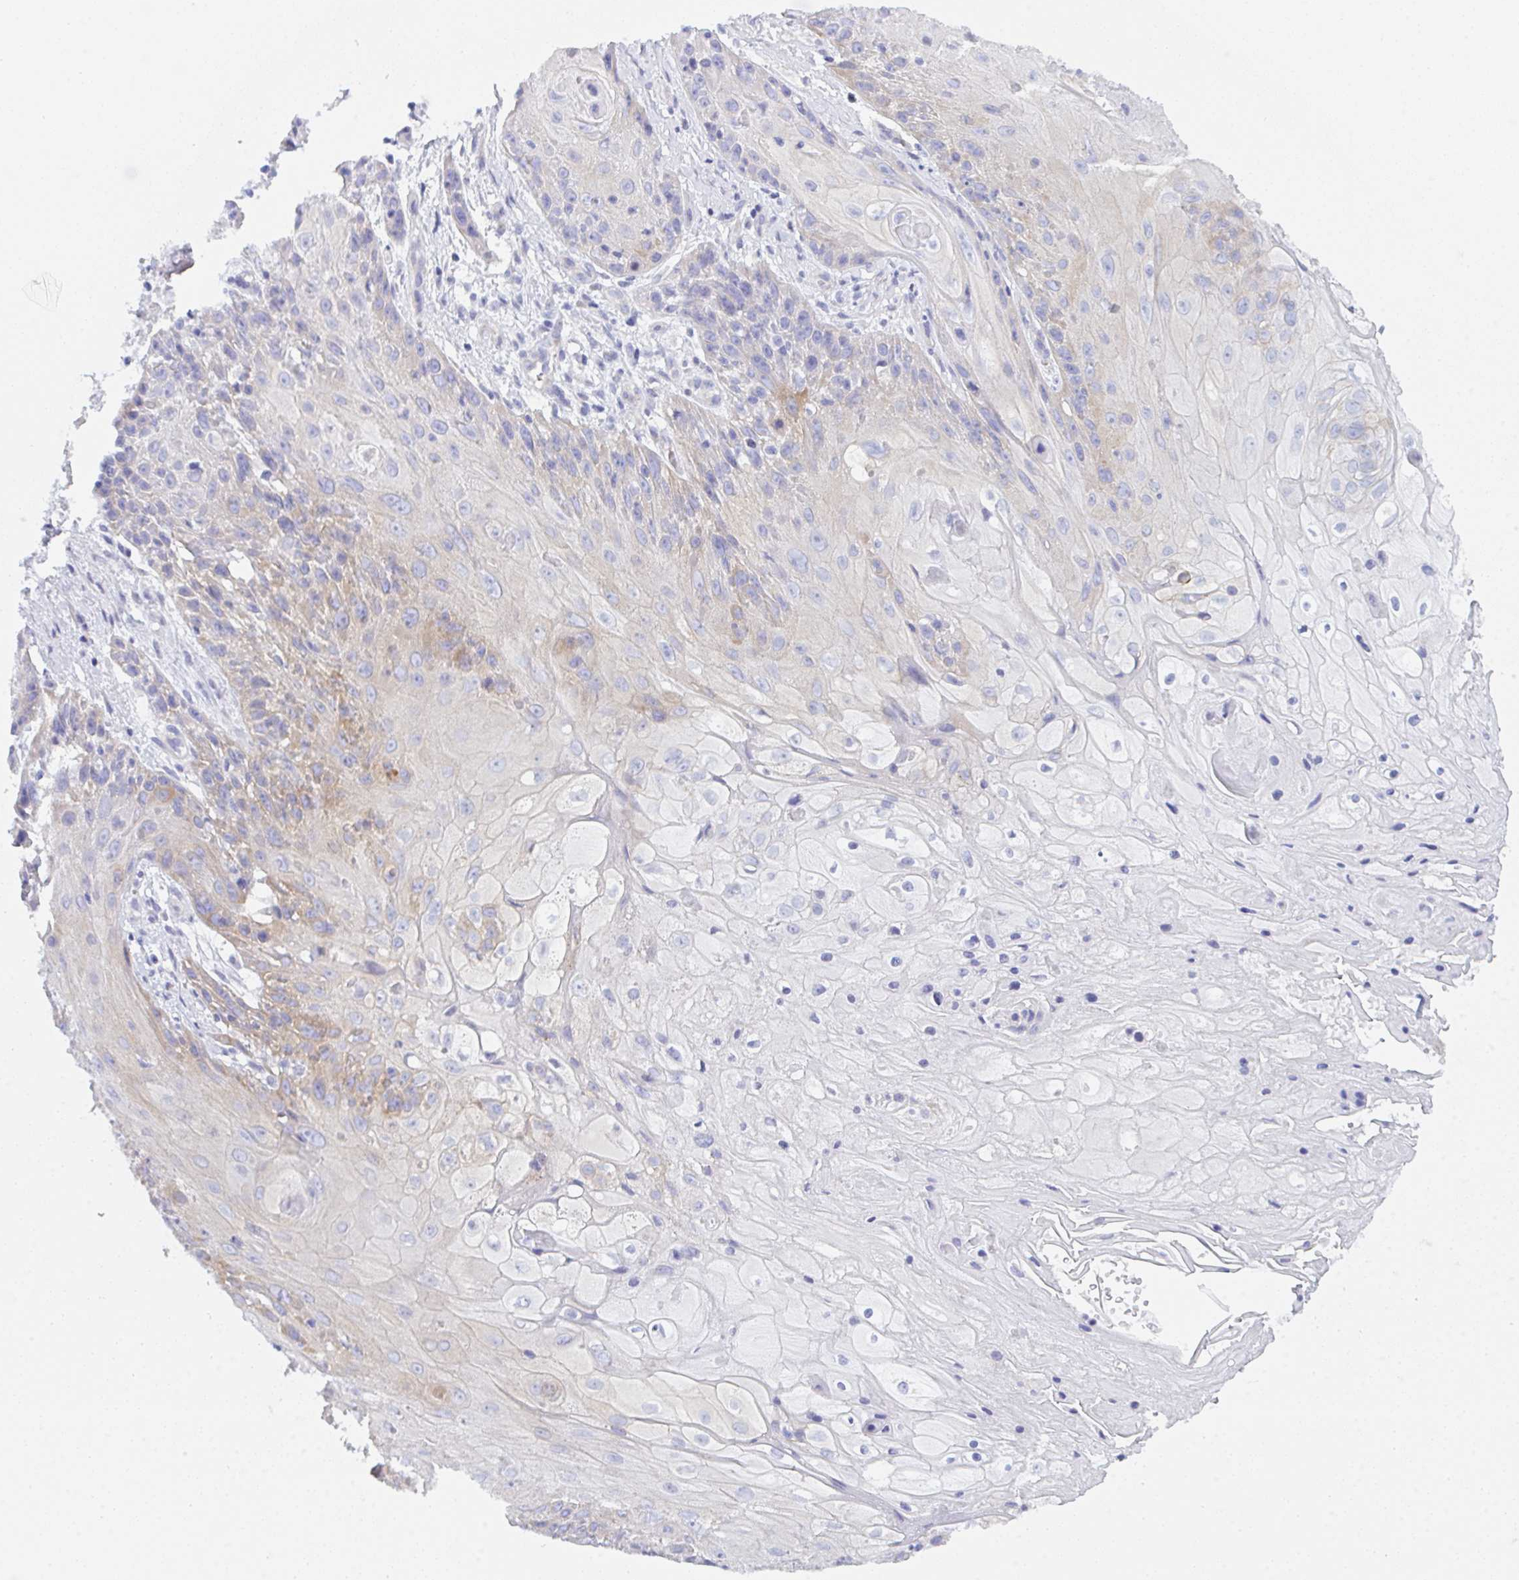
{"staining": {"intensity": "weak", "quantity": "25%-75%", "location": "cytoplasmic/membranous"}, "tissue": "skin cancer", "cell_type": "Tumor cells", "image_type": "cancer", "snomed": [{"axis": "morphology", "description": "Squamous cell carcinoma, NOS"}, {"axis": "topography", "description": "Skin"}, {"axis": "topography", "description": "Vulva"}], "caption": "Squamous cell carcinoma (skin) was stained to show a protein in brown. There is low levels of weak cytoplasmic/membranous staining in about 25%-75% of tumor cells.", "gene": "CEP170B", "patient": {"sex": "female", "age": 76}}